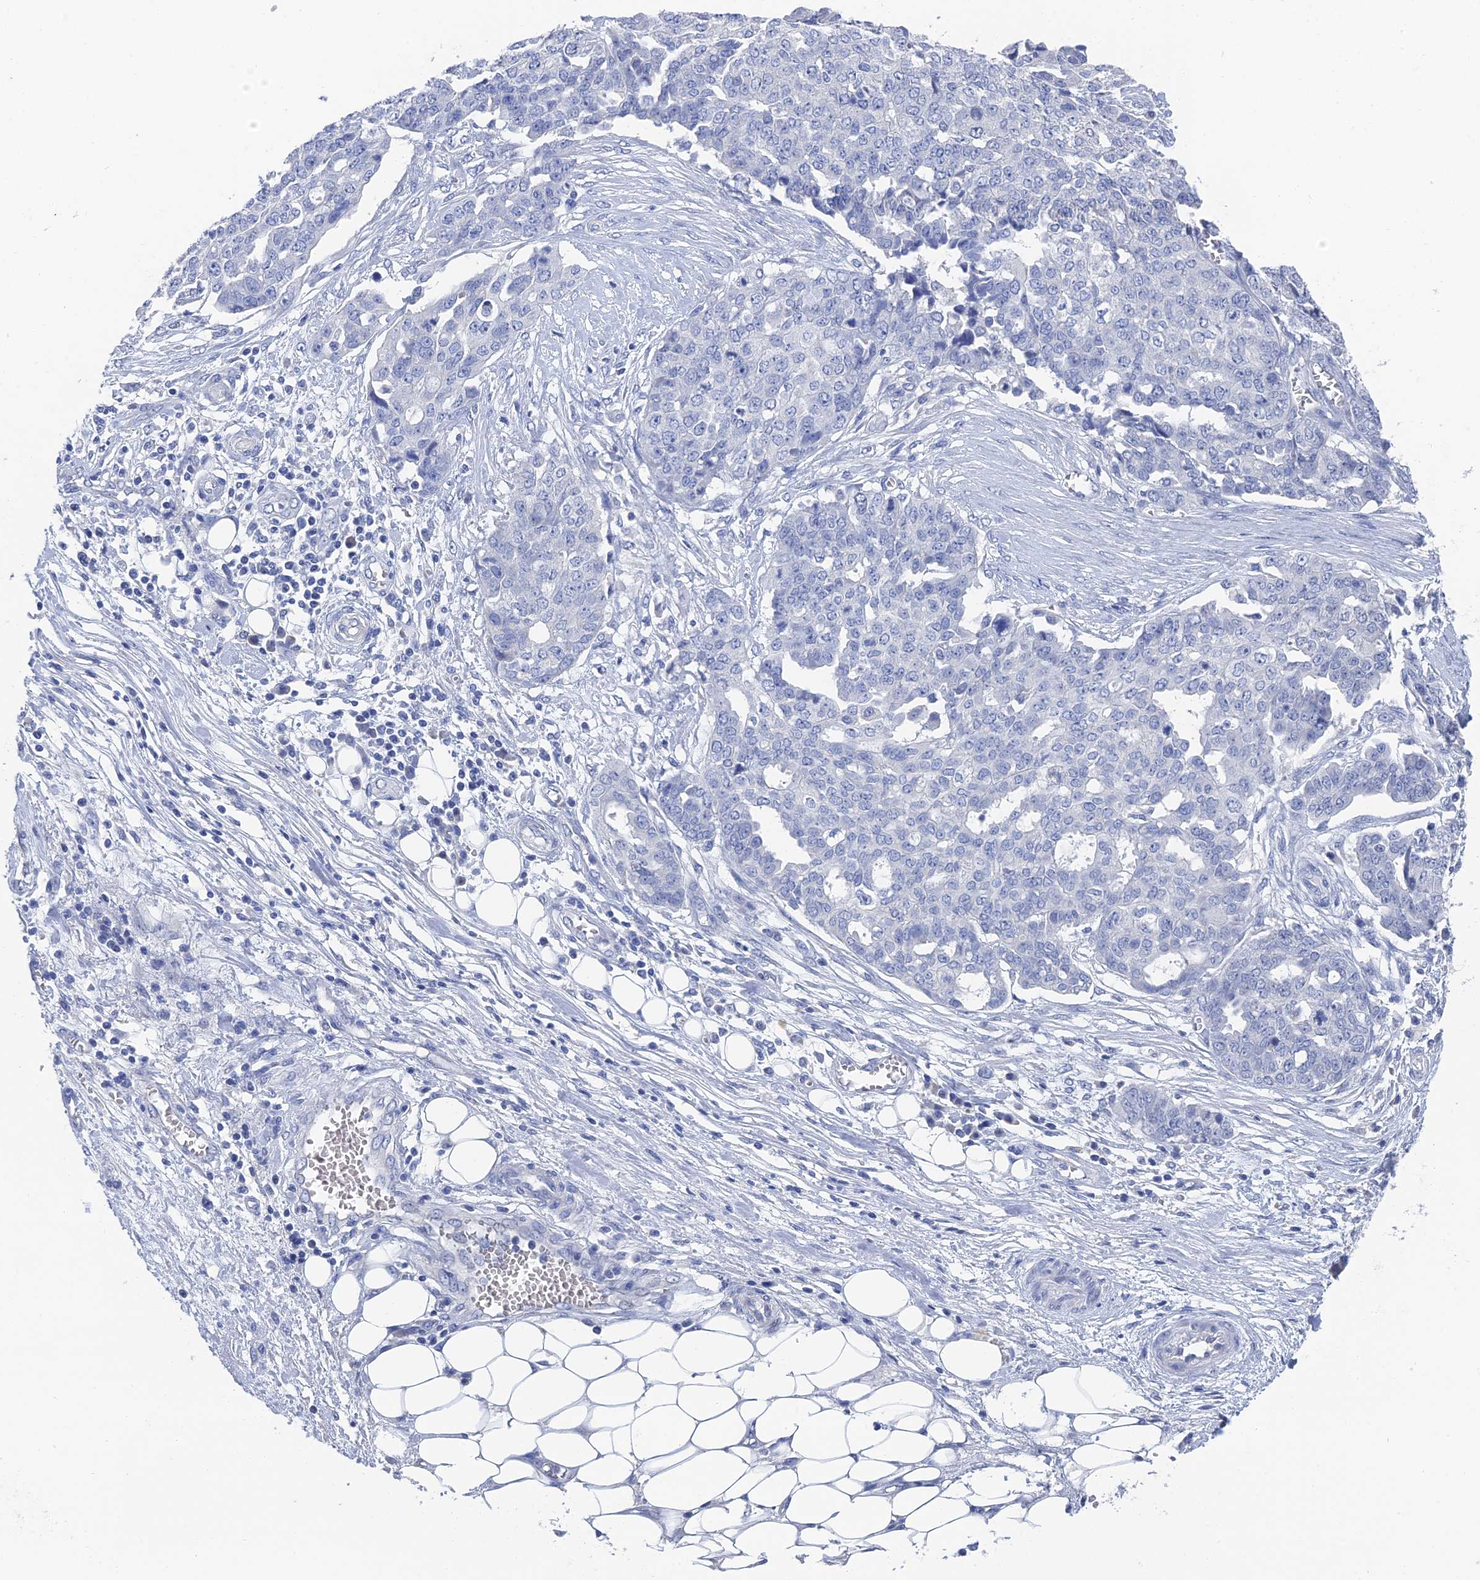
{"staining": {"intensity": "negative", "quantity": "none", "location": "none"}, "tissue": "ovarian cancer", "cell_type": "Tumor cells", "image_type": "cancer", "snomed": [{"axis": "morphology", "description": "Cystadenocarcinoma, serous, NOS"}, {"axis": "topography", "description": "Soft tissue"}, {"axis": "topography", "description": "Ovary"}], "caption": "Tumor cells show no significant expression in ovarian cancer.", "gene": "GFAP", "patient": {"sex": "female", "age": 57}}